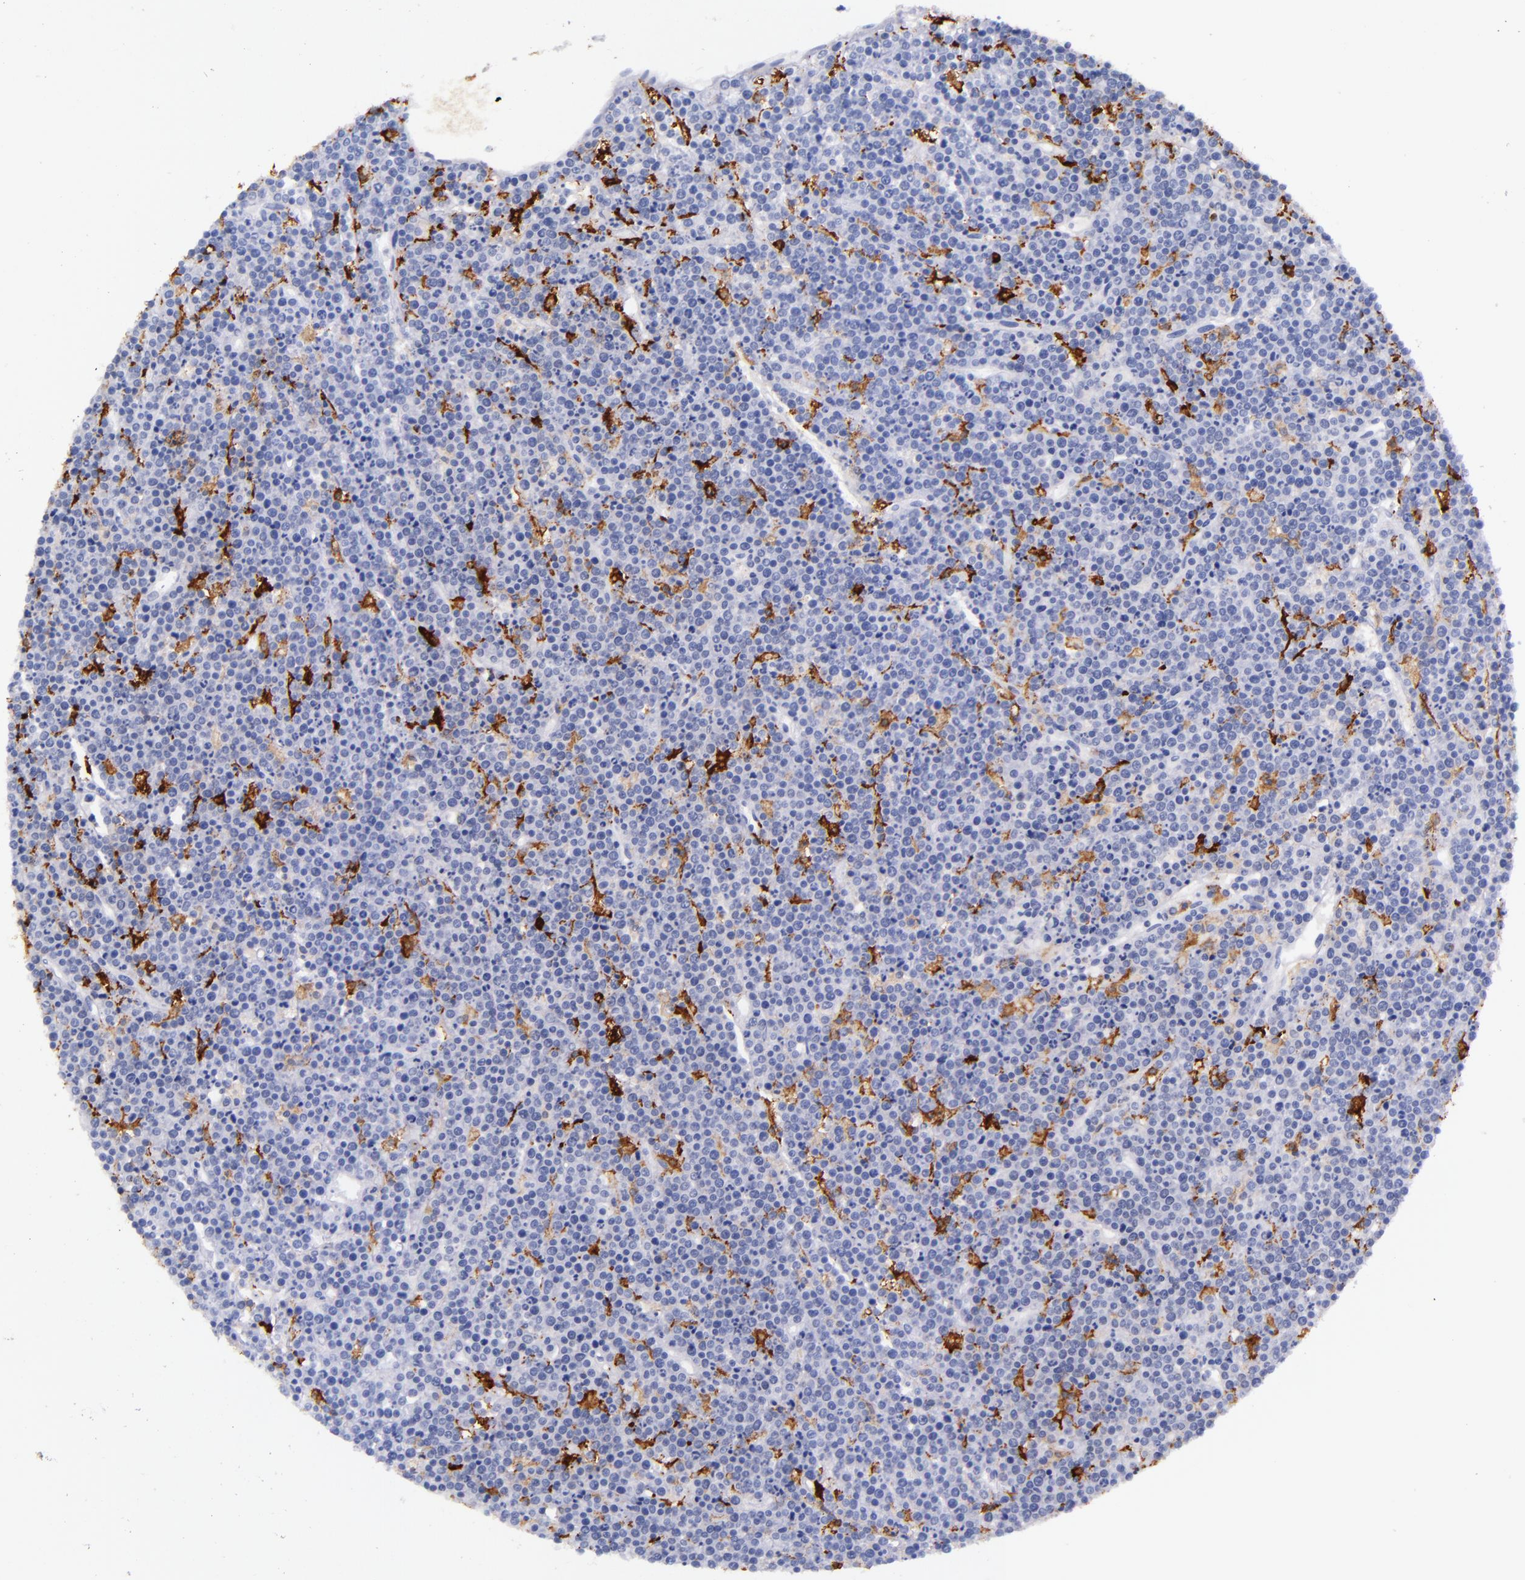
{"staining": {"intensity": "negative", "quantity": "none", "location": "none"}, "tissue": "lymphoma", "cell_type": "Tumor cells", "image_type": "cancer", "snomed": [{"axis": "morphology", "description": "Malignant lymphoma, non-Hodgkin's type, High grade"}, {"axis": "topography", "description": "Ovary"}], "caption": "Tumor cells are negative for protein expression in human malignant lymphoma, non-Hodgkin's type (high-grade).", "gene": "CD163", "patient": {"sex": "female", "age": 56}}